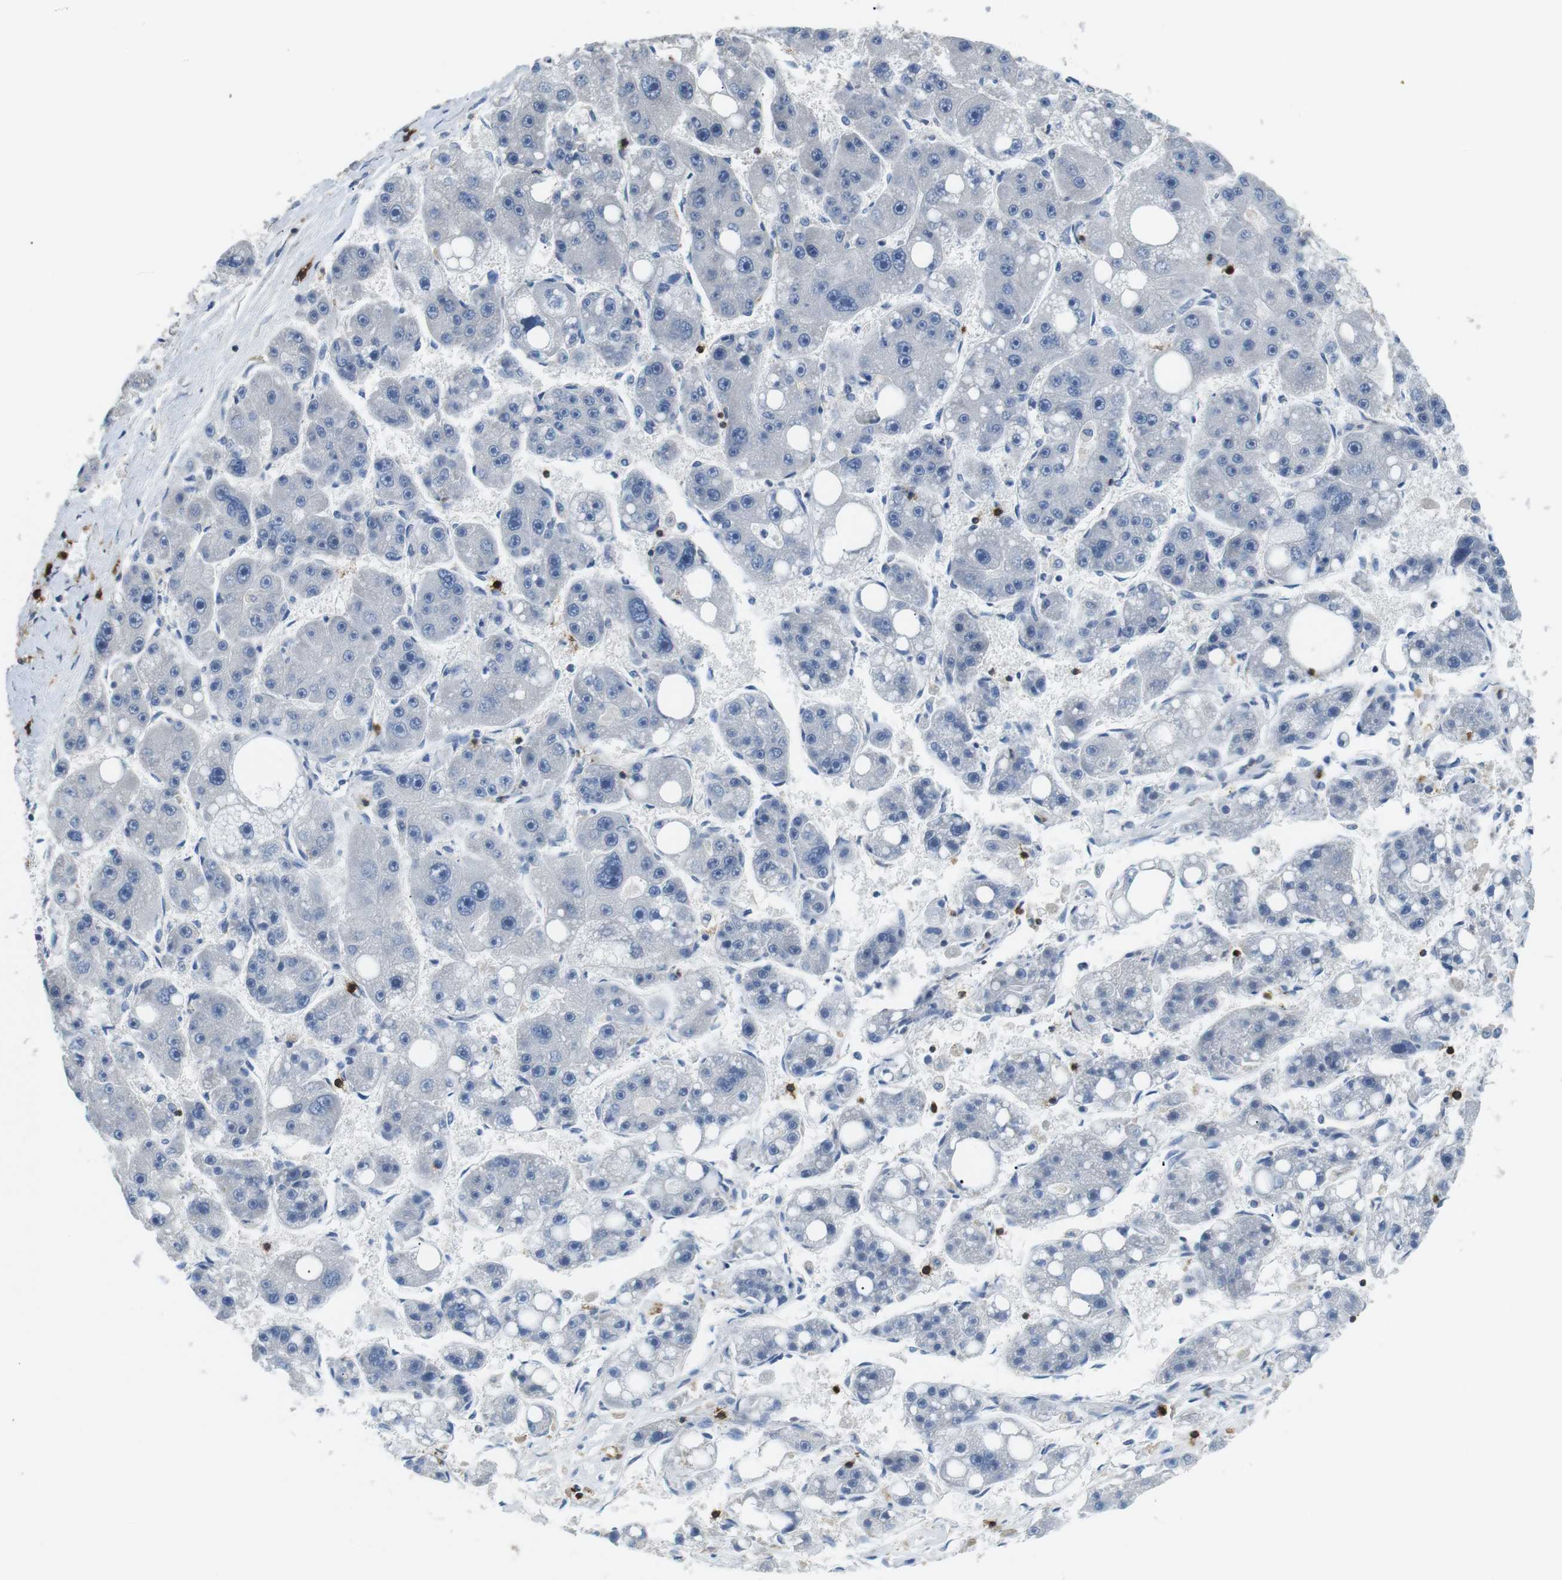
{"staining": {"intensity": "negative", "quantity": "none", "location": "none"}, "tissue": "liver cancer", "cell_type": "Tumor cells", "image_type": "cancer", "snomed": [{"axis": "morphology", "description": "Carcinoma, Hepatocellular, NOS"}, {"axis": "topography", "description": "Liver"}], "caption": "Hepatocellular carcinoma (liver) was stained to show a protein in brown. There is no significant staining in tumor cells.", "gene": "CD6", "patient": {"sex": "female", "age": 61}}